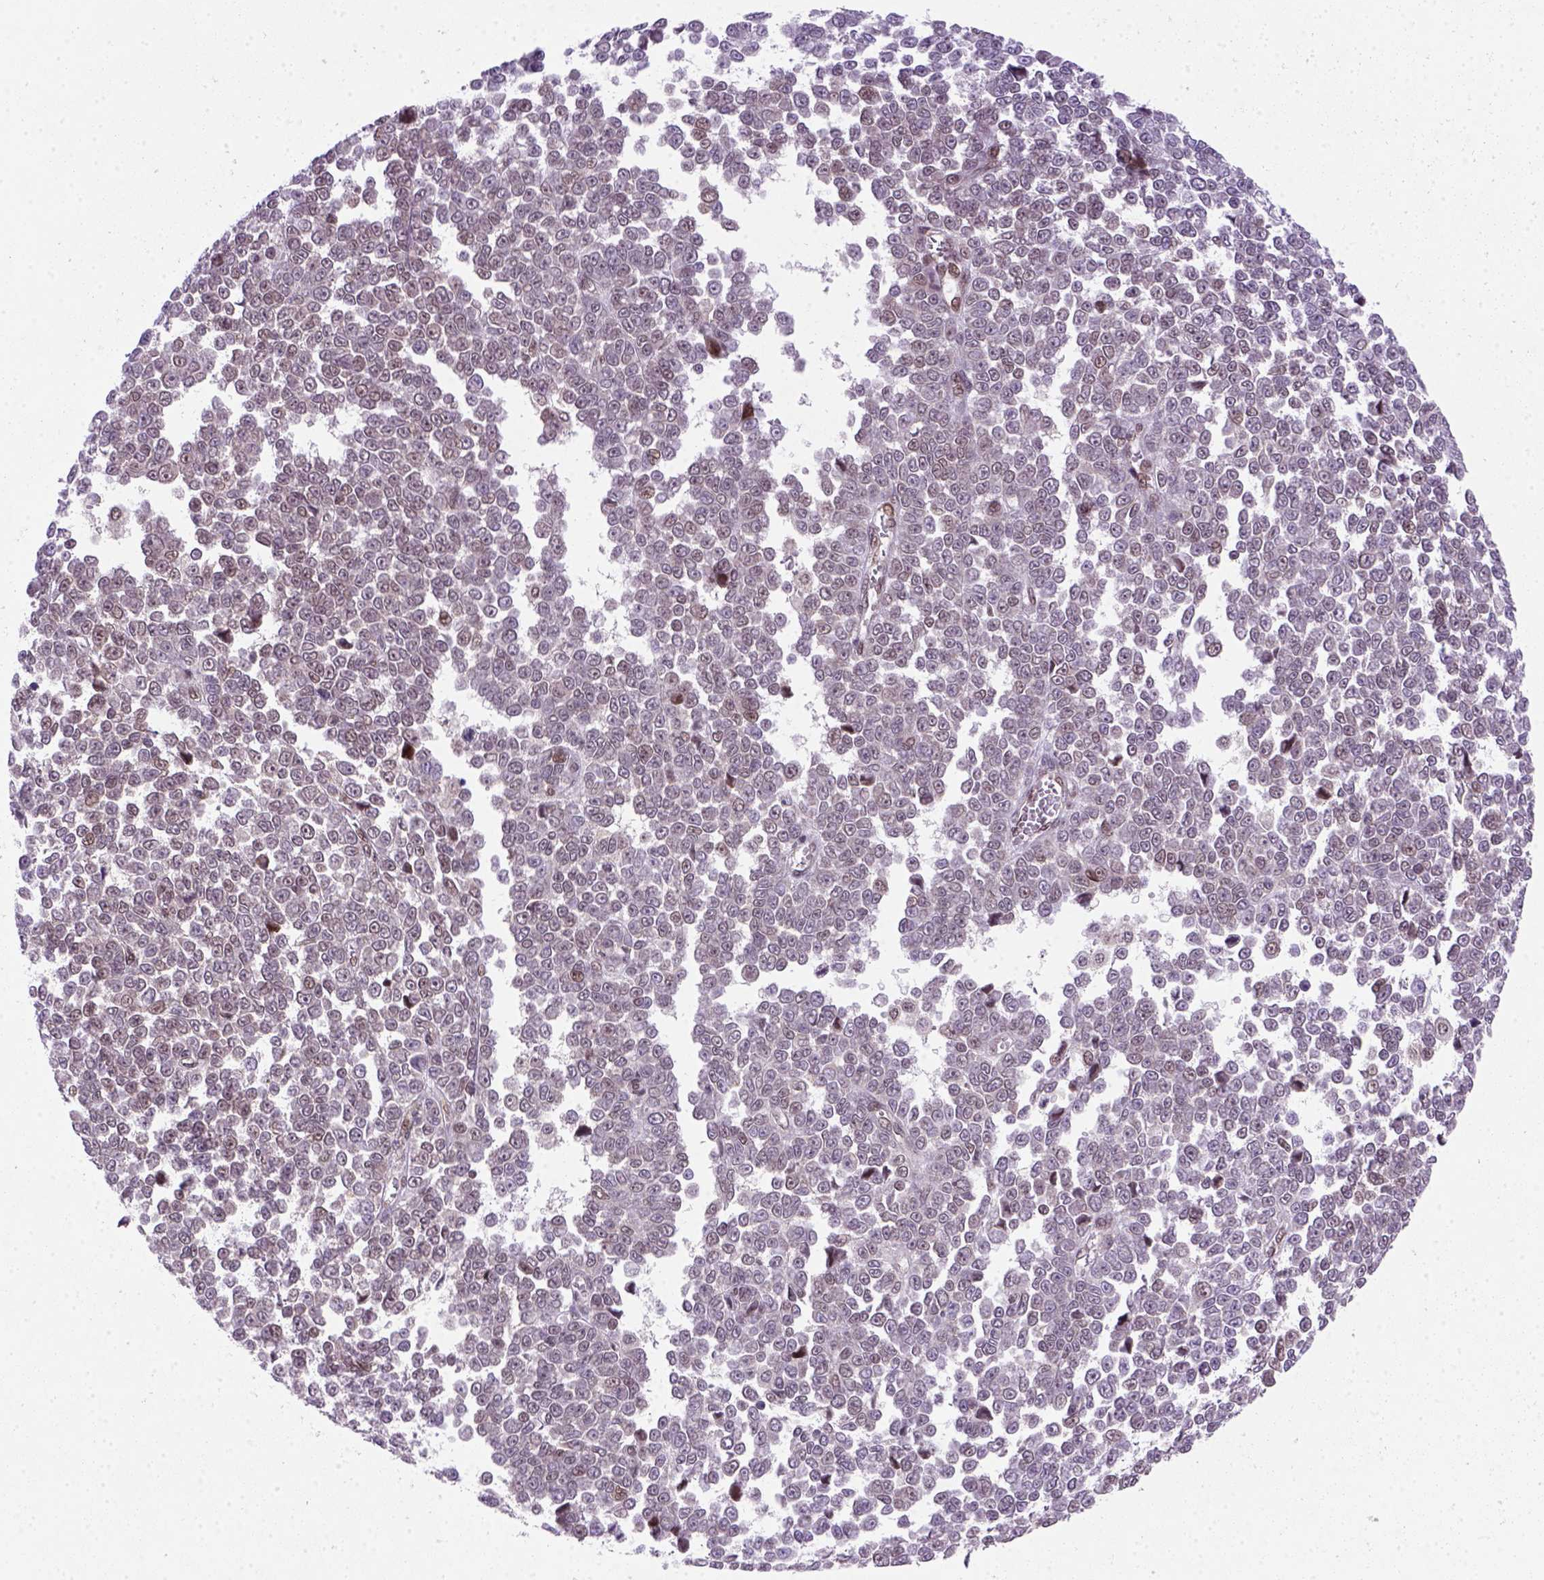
{"staining": {"intensity": "weak", "quantity": "<25%", "location": "nuclear"}, "tissue": "melanoma", "cell_type": "Tumor cells", "image_type": "cancer", "snomed": [{"axis": "morphology", "description": "Malignant melanoma, NOS"}, {"axis": "topography", "description": "Skin"}], "caption": "An image of human malignant melanoma is negative for staining in tumor cells.", "gene": "MGMT", "patient": {"sex": "female", "age": 95}}